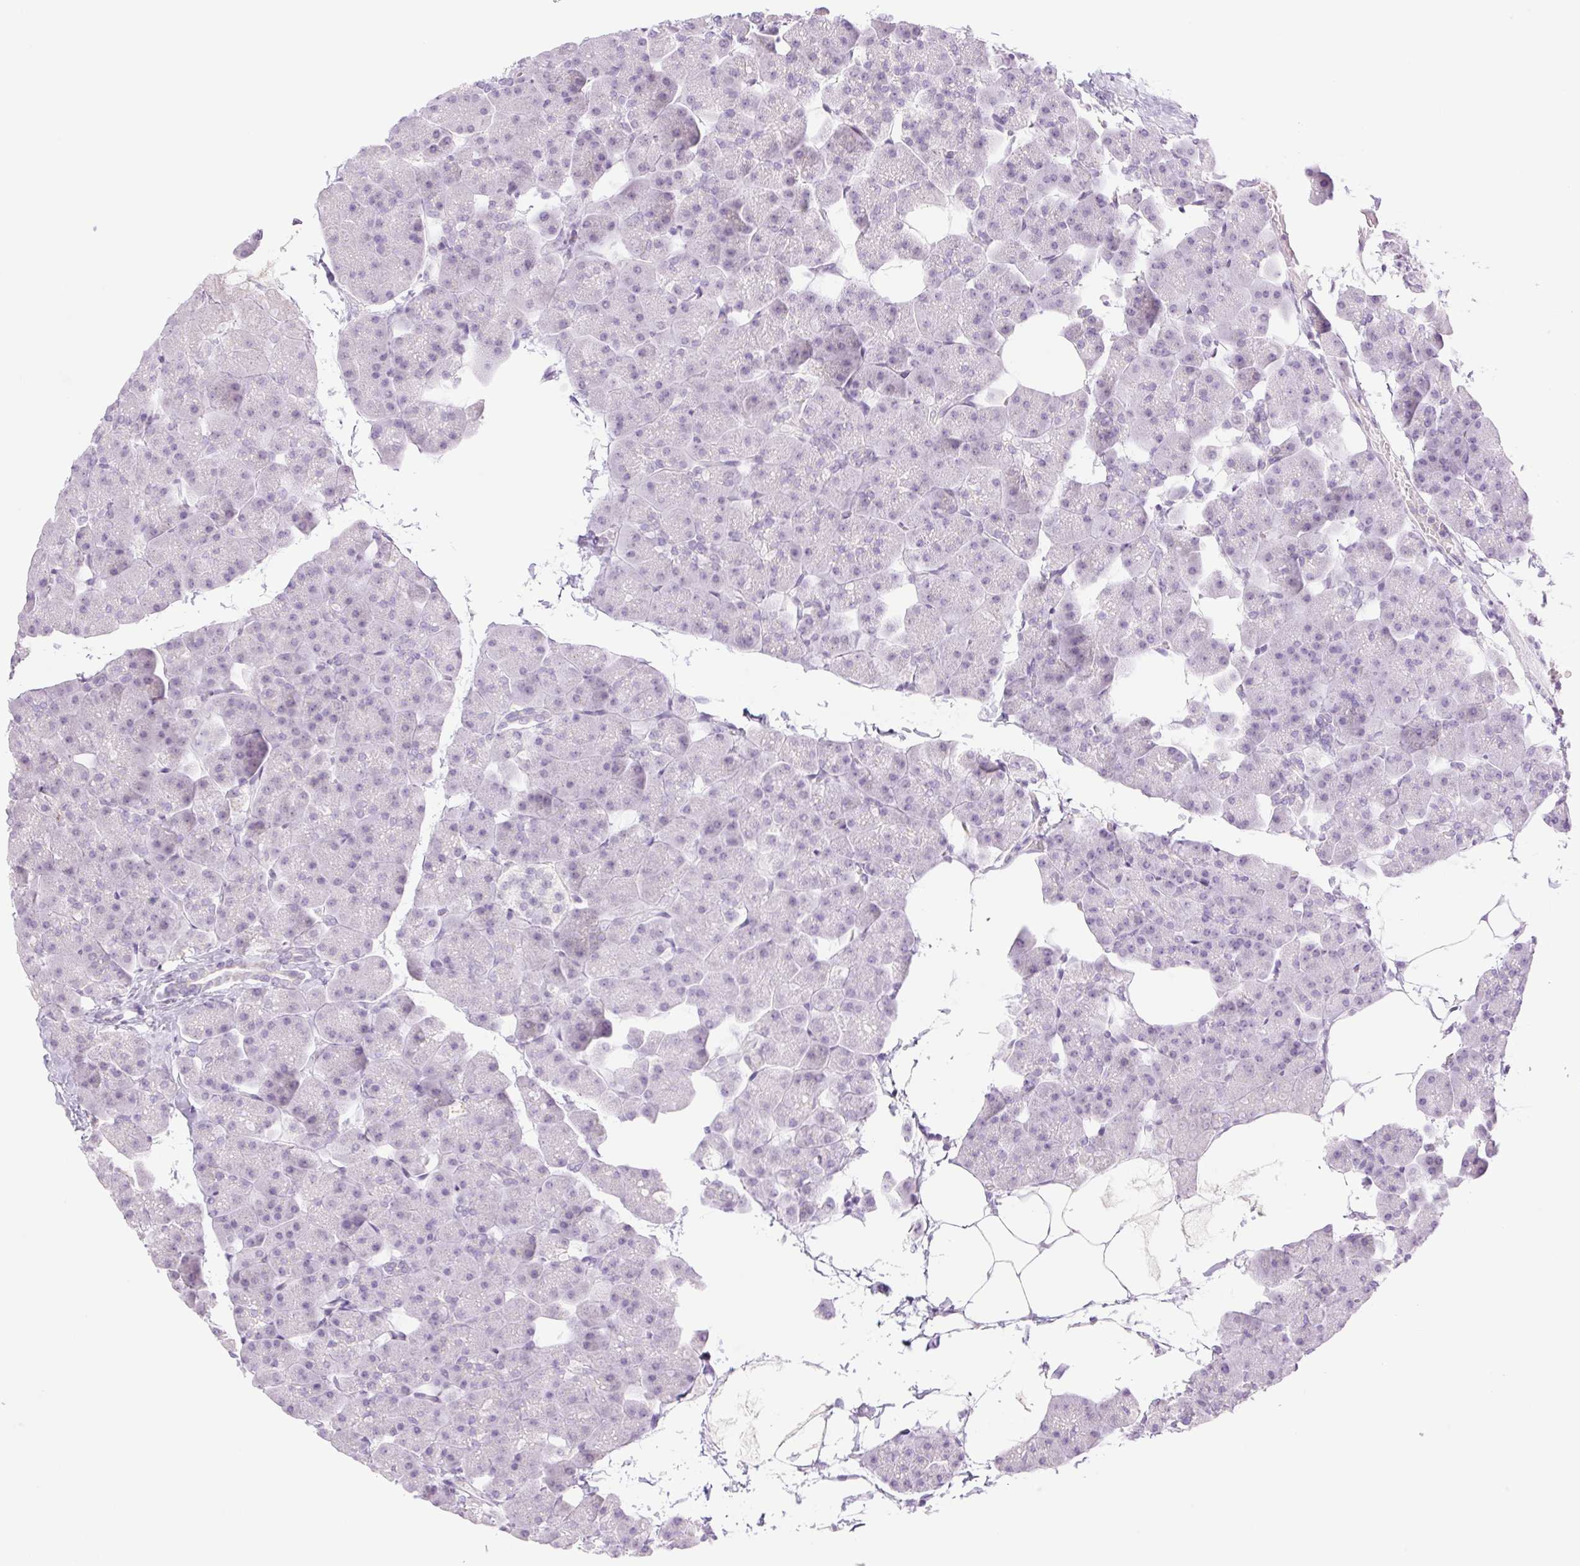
{"staining": {"intensity": "negative", "quantity": "none", "location": "none"}, "tissue": "pancreas", "cell_type": "Exocrine glandular cells", "image_type": "normal", "snomed": [{"axis": "morphology", "description": "Normal tissue, NOS"}, {"axis": "topography", "description": "Pancreas"}], "caption": "Protein analysis of normal pancreas demonstrates no significant staining in exocrine glandular cells.", "gene": "TBX15", "patient": {"sex": "male", "age": 35}}